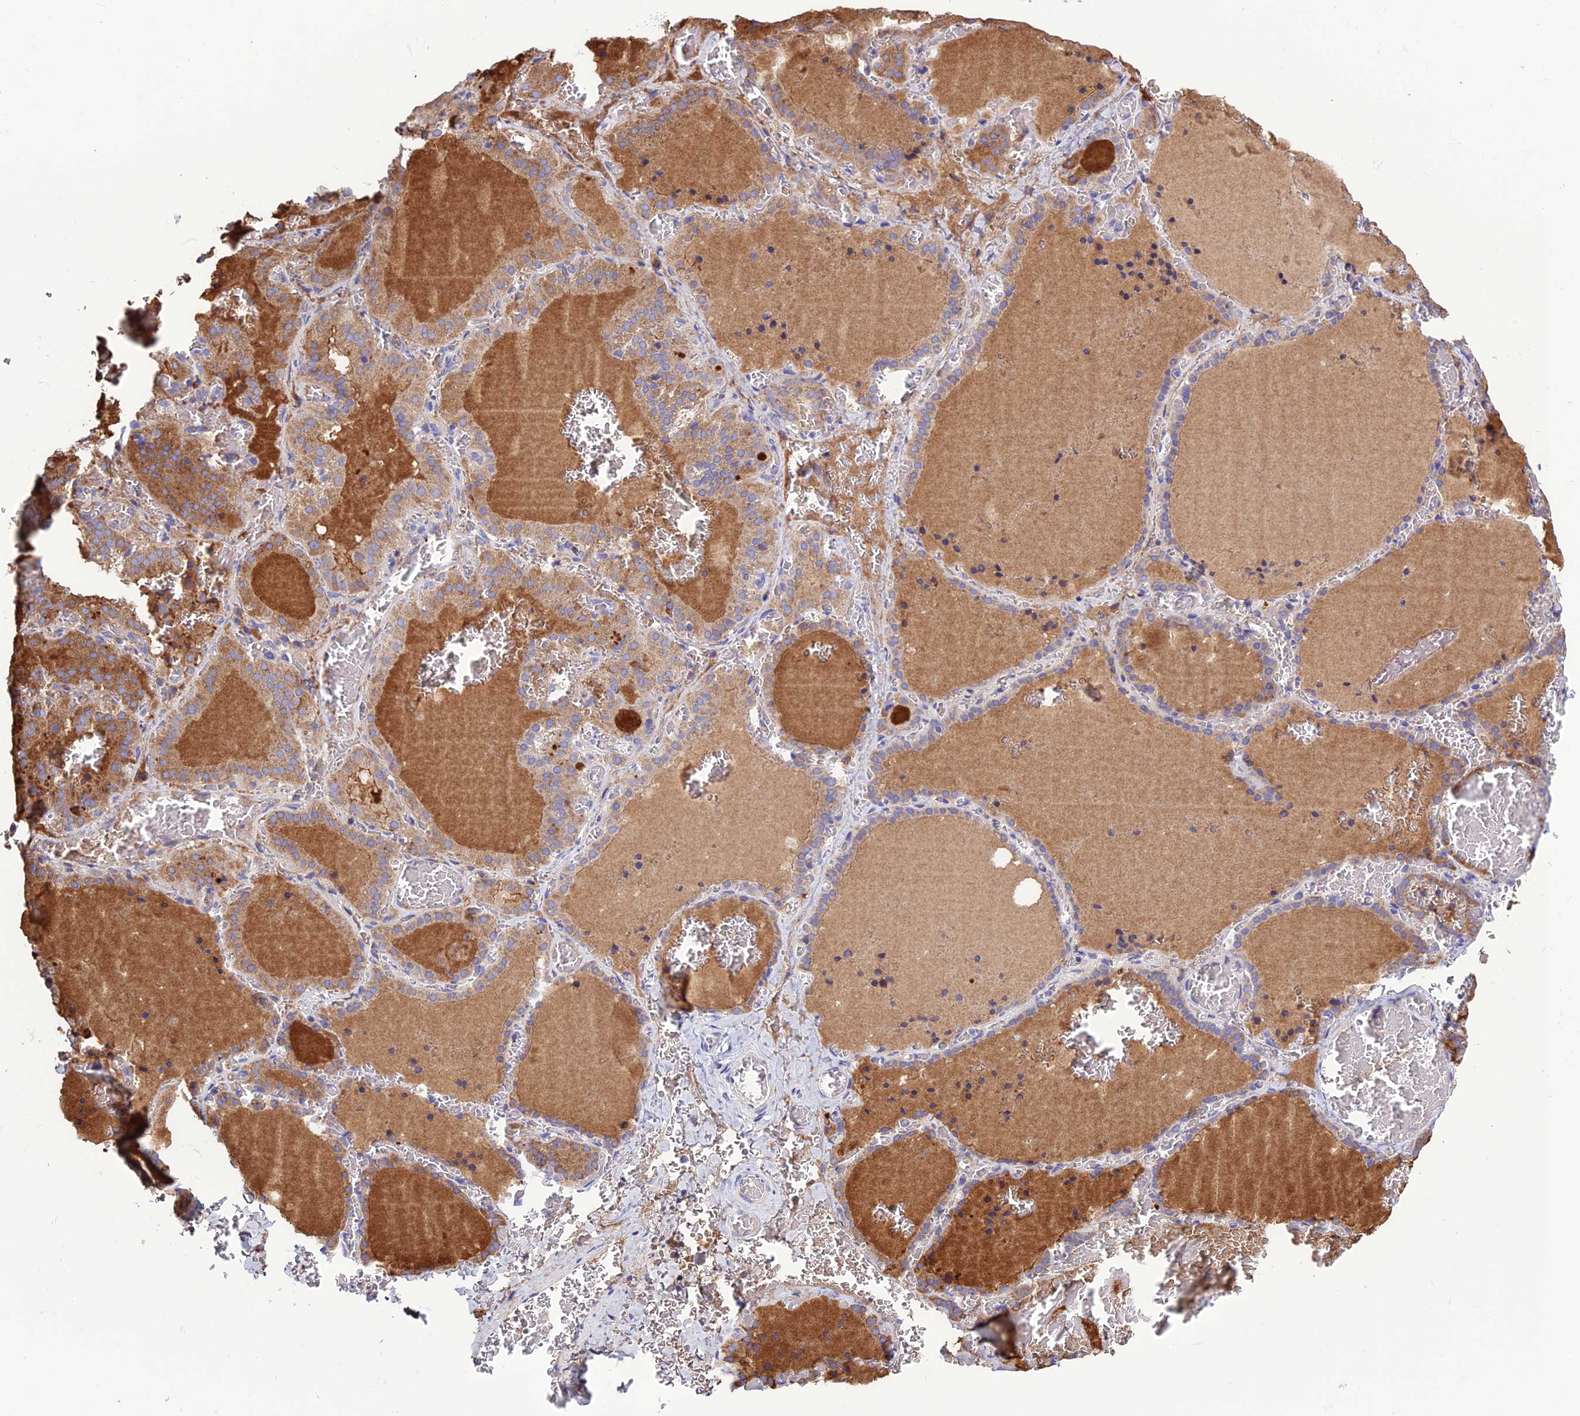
{"staining": {"intensity": "strong", "quantity": "25%-75%", "location": "cytoplasmic/membranous"}, "tissue": "thyroid gland", "cell_type": "Glandular cells", "image_type": "normal", "snomed": [{"axis": "morphology", "description": "Normal tissue, NOS"}, {"axis": "topography", "description": "Thyroid gland"}], "caption": "Thyroid gland stained with immunohistochemistry (IHC) exhibits strong cytoplasmic/membranous expression in approximately 25%-75% of glandular cells.", "gene": "BHMT2", "patient": {"sex": "female", "age": 39}}